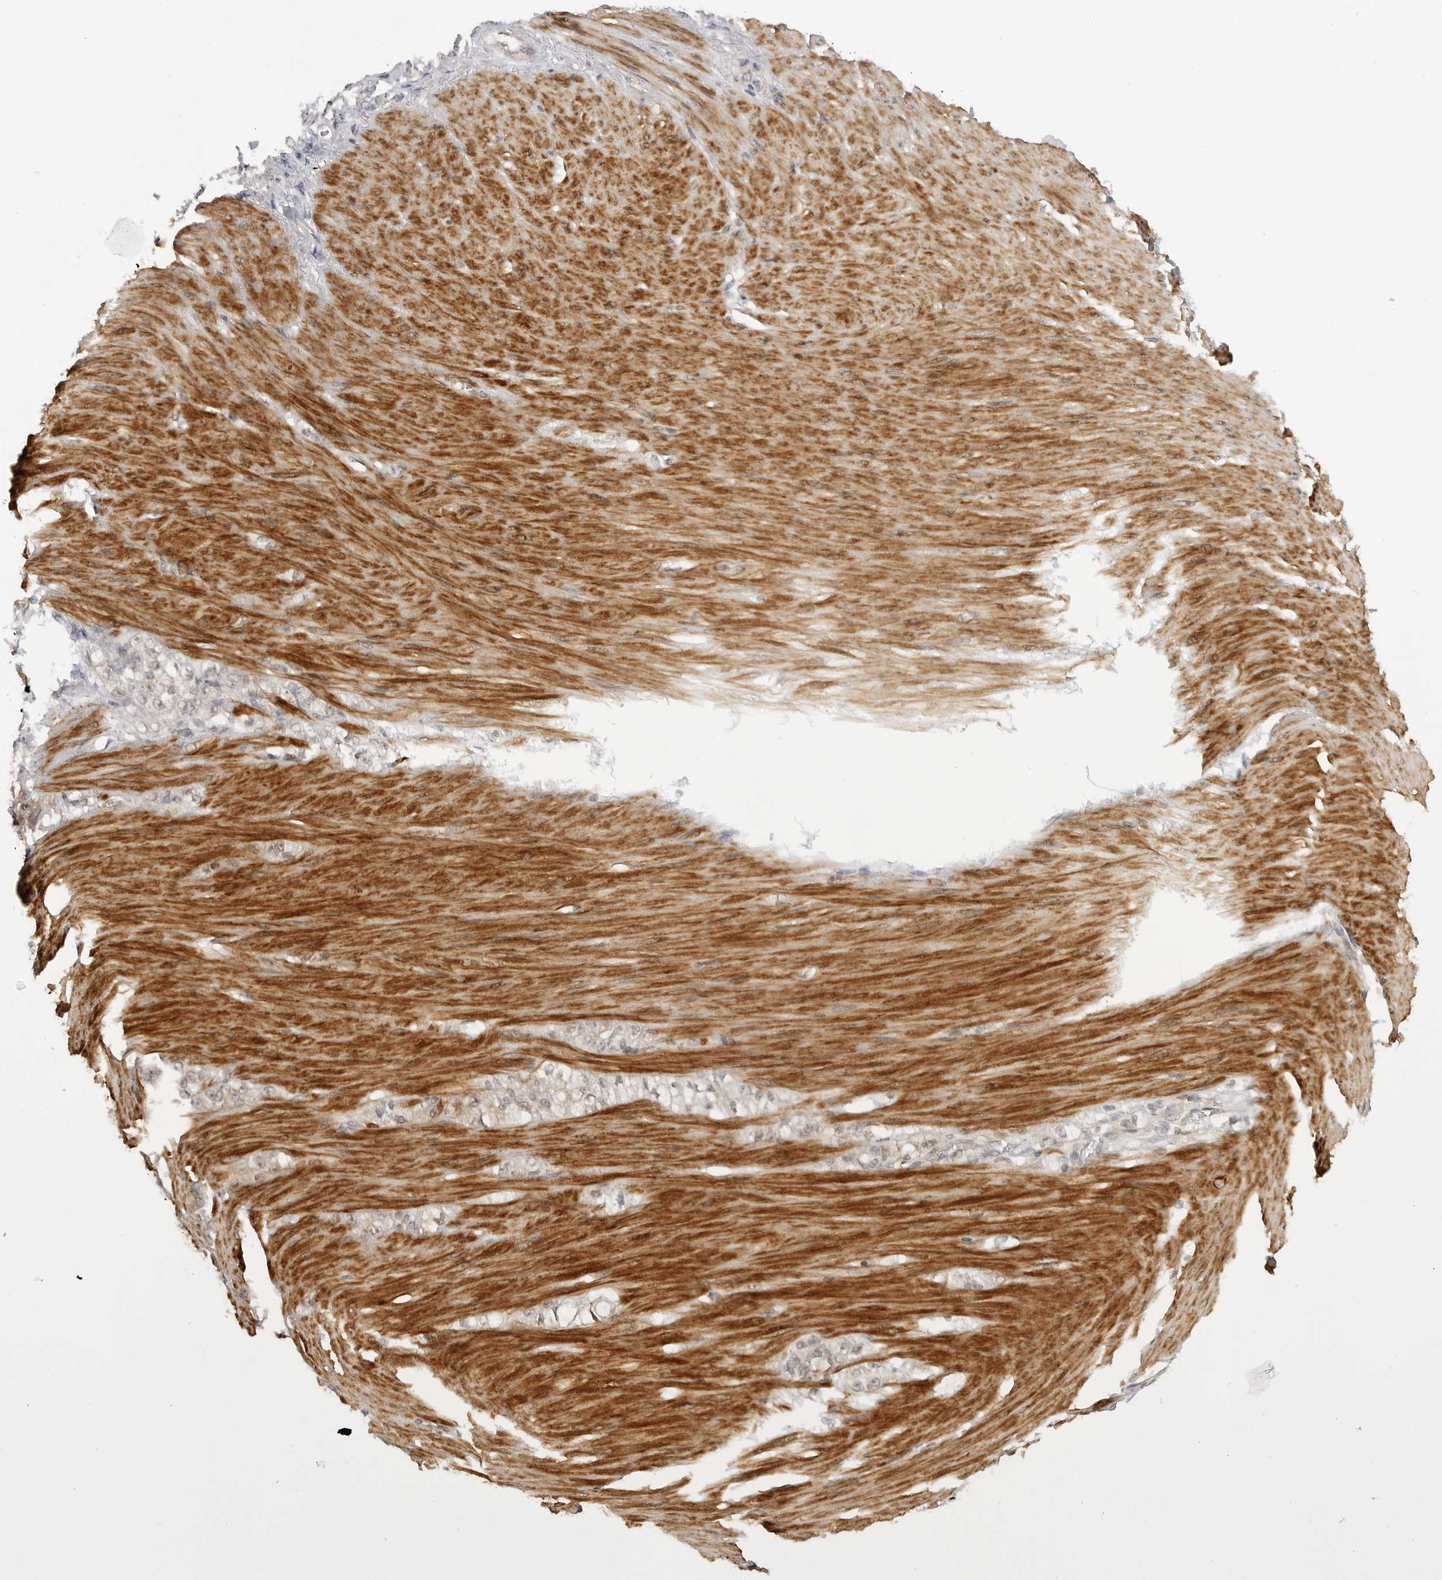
{"staining": {"intensity": "weak", "quantity": "<25%", "location": "cytoplasmic/membranous"}, "tissue": "stomach cancer", "cell_type": "Tumor cells", "image_type": "cancer", "snomed": [{"axis": "morphology", "description": "Normal tissue, NOS"}, {"axis": "morphology", "description": "Adenocarcinoma, NOS"}, {"axis": "topography", "description": "Stomach"}], "caption": "The immunohistochemistry (IHC) histopathology image has no significant positivity in tumor cells of stomach cancer (adenocarcinoma) tissue.", "gene": "MAP2K5", "patient": {"sex": "male", "age": 82}}